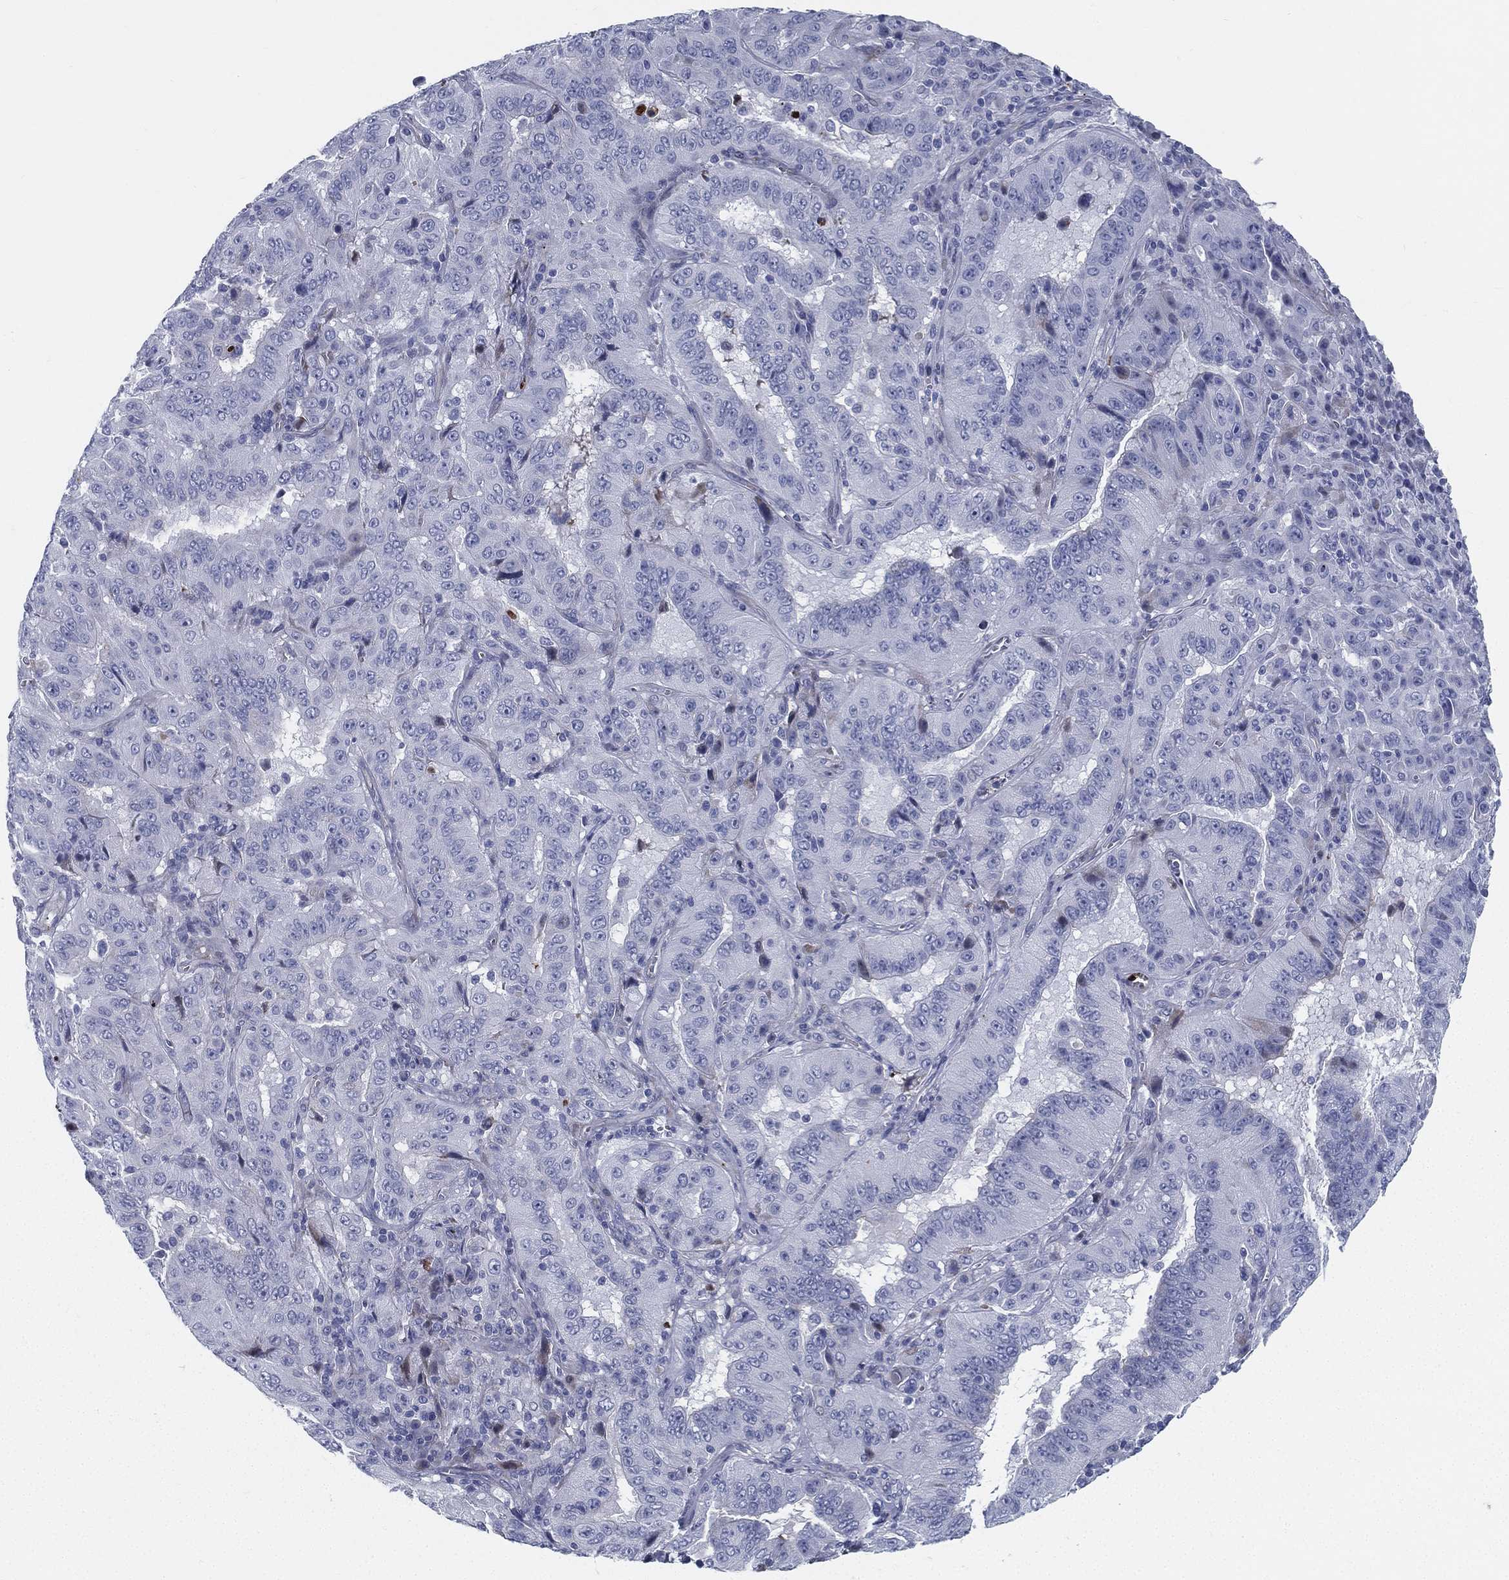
{"staining": {"intensity": "negative", "quantity": "none", "location": "none"}, "tissue": "pancreatic cancer", "cell_type": "Tumor cells", "image_type": "cancer", "snomed": [{"axis": "morphology", "description": "Adenocarcinoma, NOS"}, {"axis": "topography", "description": "Pancreas"}], "caption": "This histopathology image is of pancreatic cancer (adenocarcinoma) stained with IHC to label a protein in brown with the nuclei are counter-stained blue. There is no expression in tumor cells.", "gene": "SPPL2C", "patient": {"sex": "male", "age": 63}}